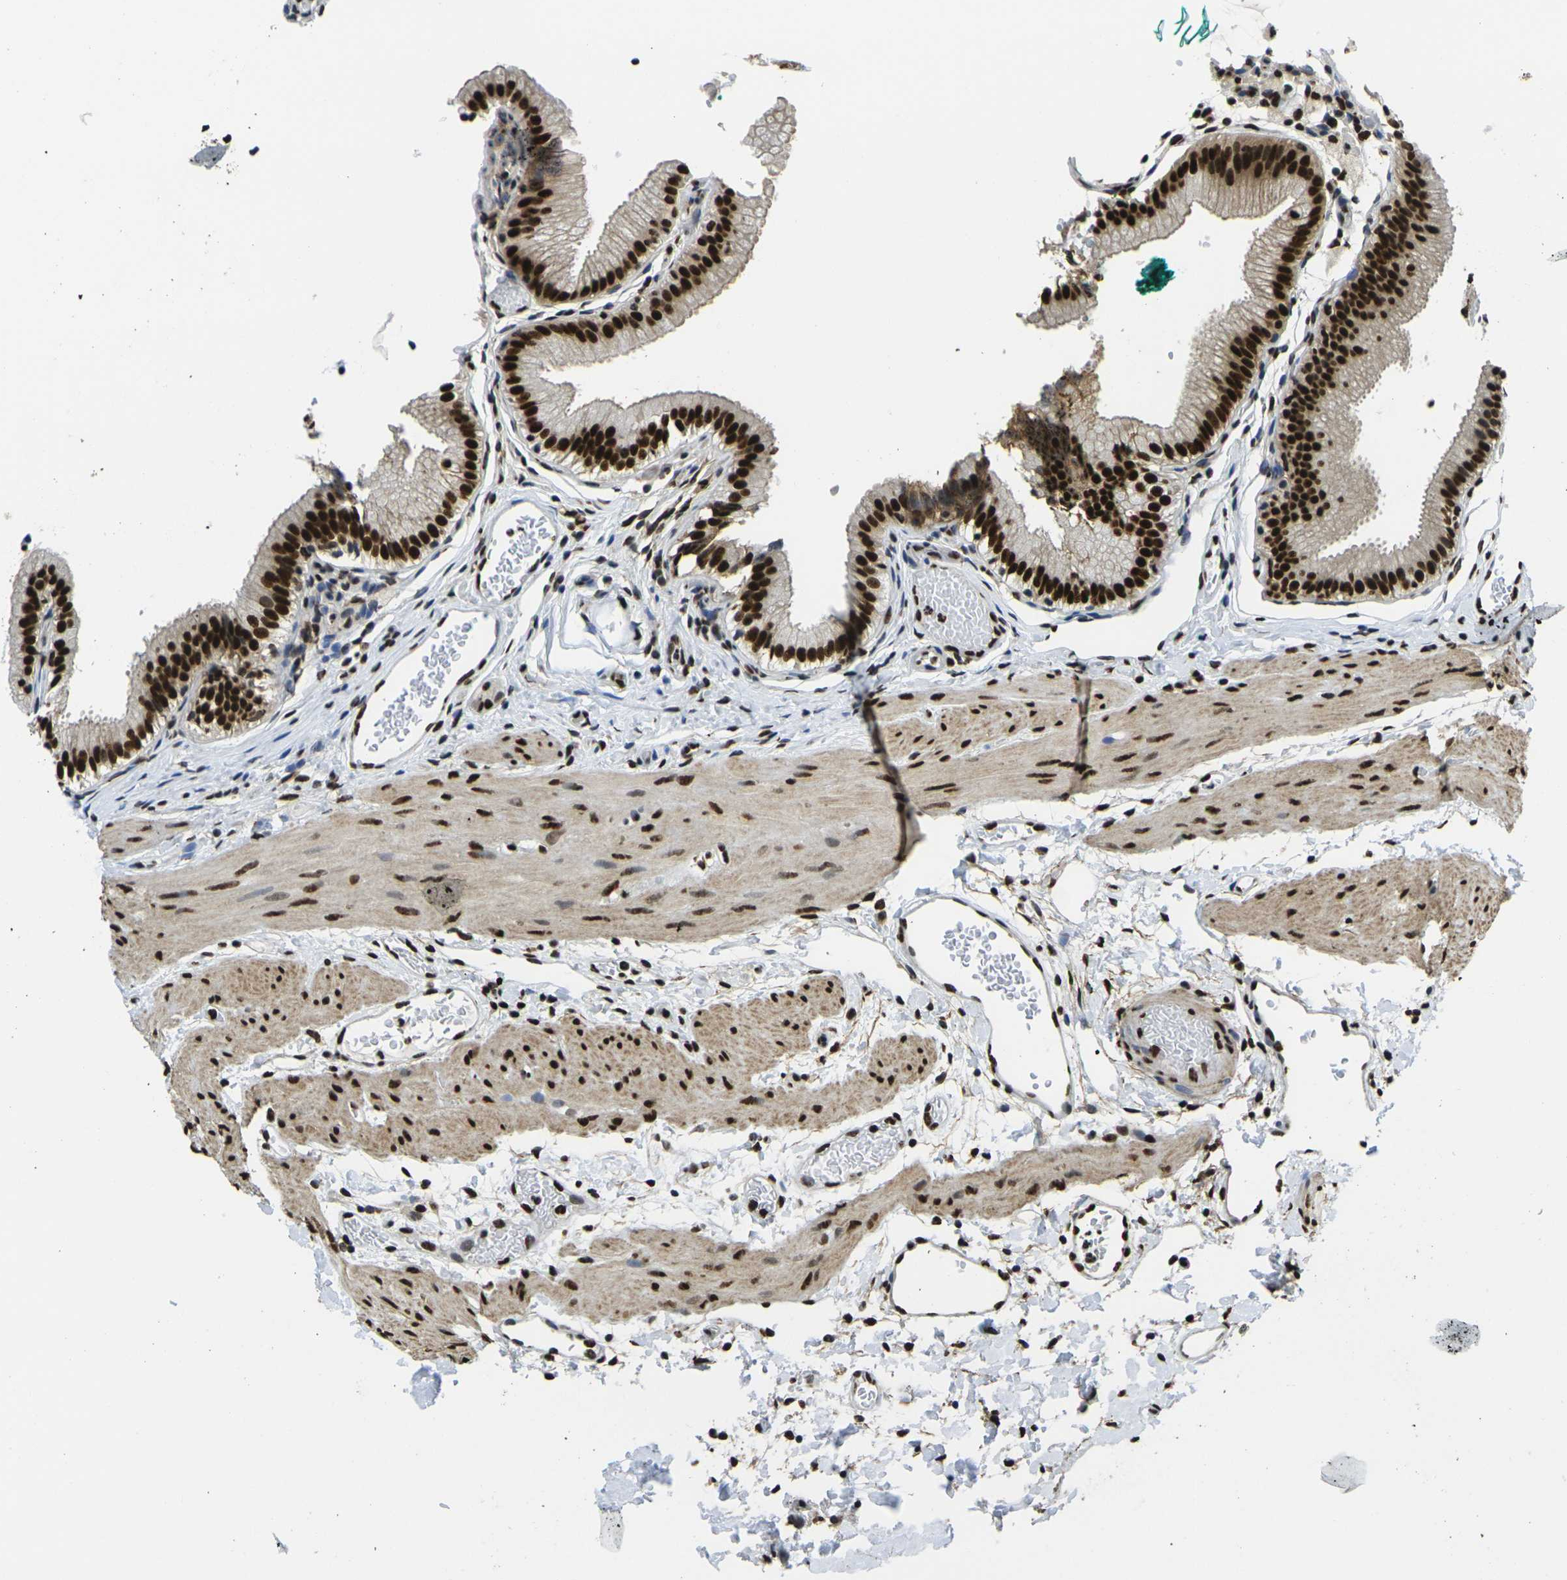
{"staining": {"intensity": "strong", "quantity": ">75%", "location": "nuclear"}, "tissue": "gallbladder", "cell_type": "Glandular cells", "image_type": "normal", "snomed": [{"axis": "morphology", "description": "Normal tissue, NOS"}, {"axis": "topography", "description": "Gallbladder"}], "caption": "Protein staining of benign gallbladder exhibits strong nuclear expression in about >75% of glandular cells.", "gene": "SMARCC1", "patient": {"sex": "female", "age": 26}}